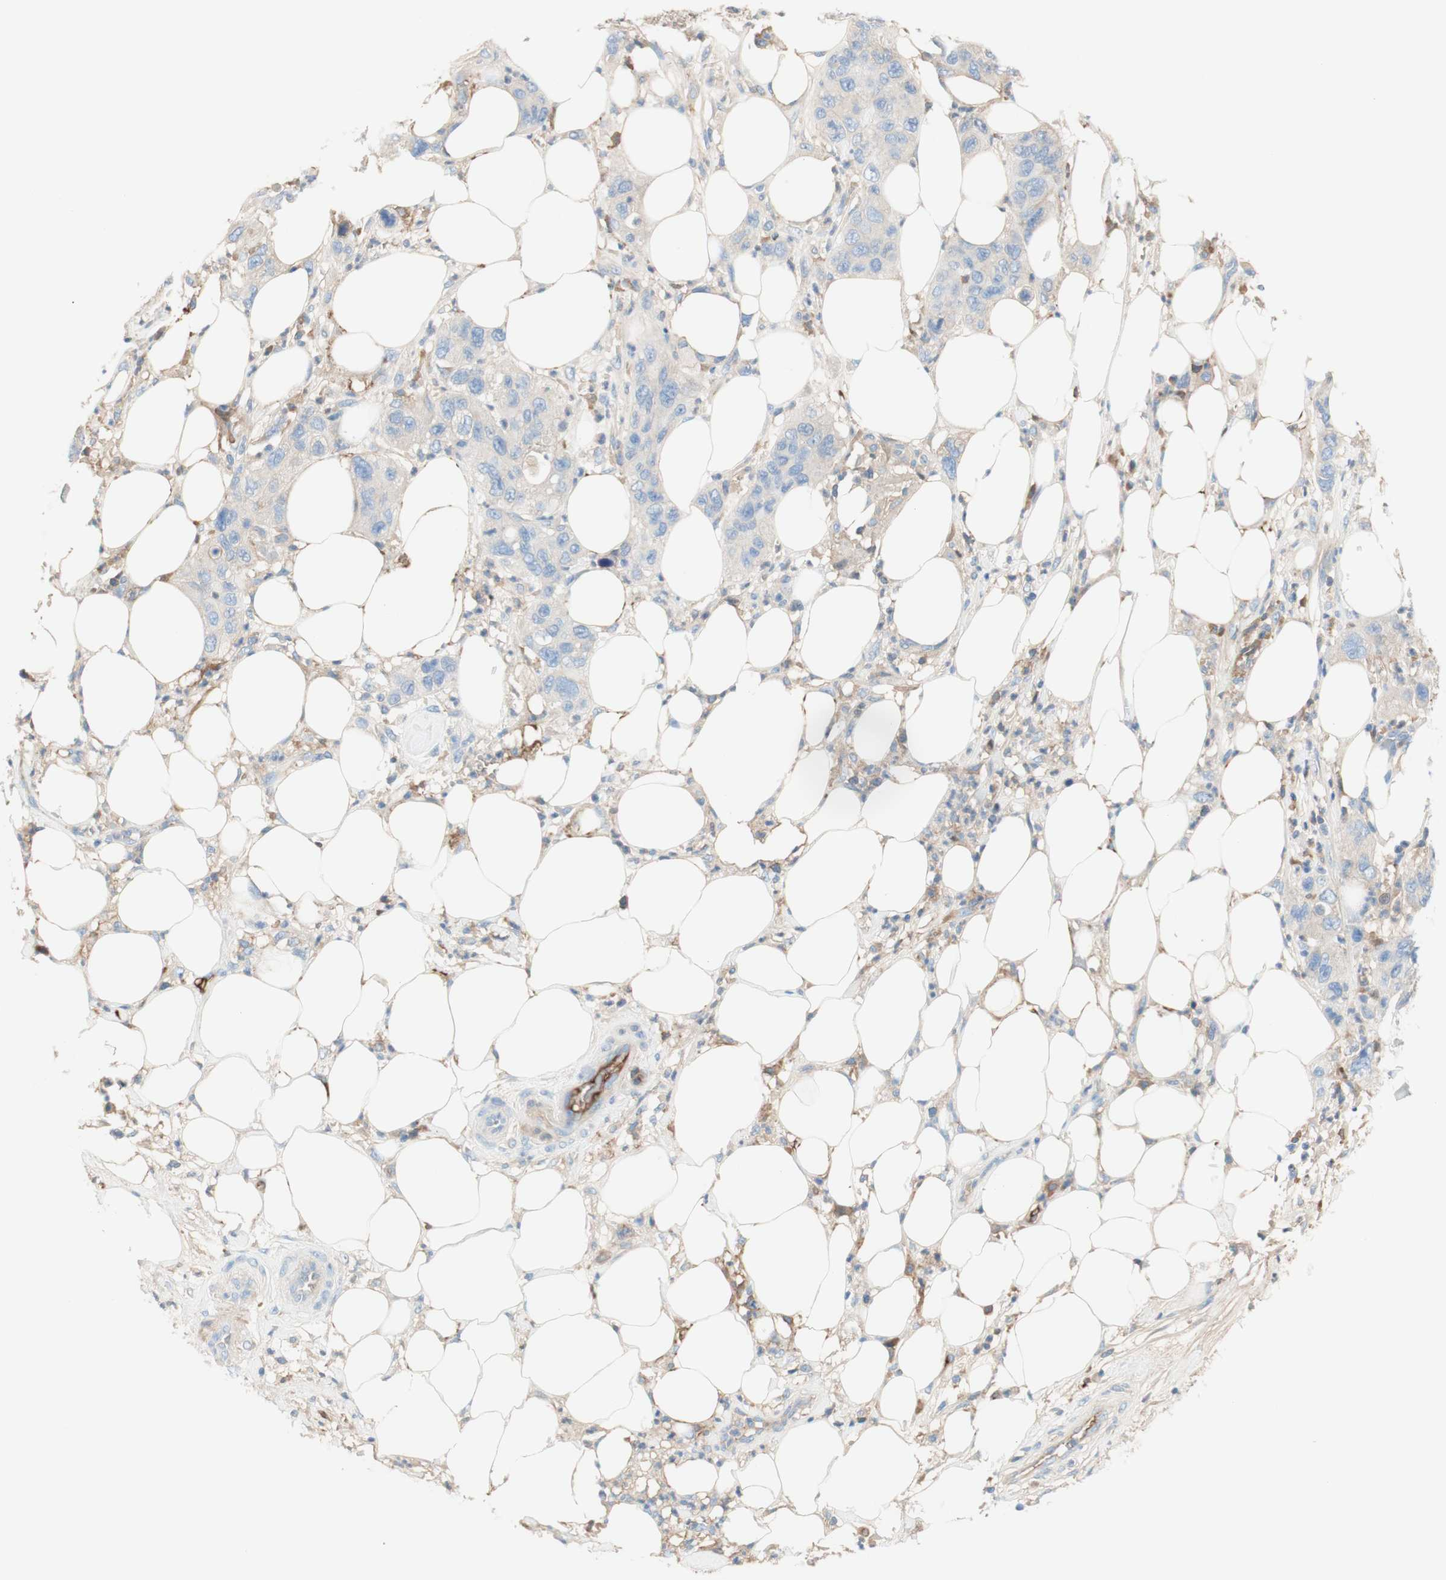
{"staining": {"intensity": "negative", "quantity": "none", "location": "none"}, "tissue": "pancreatic cancer", "cell_type": "Tumor cells", "image_type": "cancer", "snomed": [{"axis": "morphology", "description": "Adenocarcinoma, NOS"}, {"axis": "topography", "description": "Pancreas"}], "caption": "Pancreatic cancer was stained to show a protein in brown. There is no significant positivity in tumor cells.", "gene": "KNG1", "patient": {"sex": "female", "age": 71}}